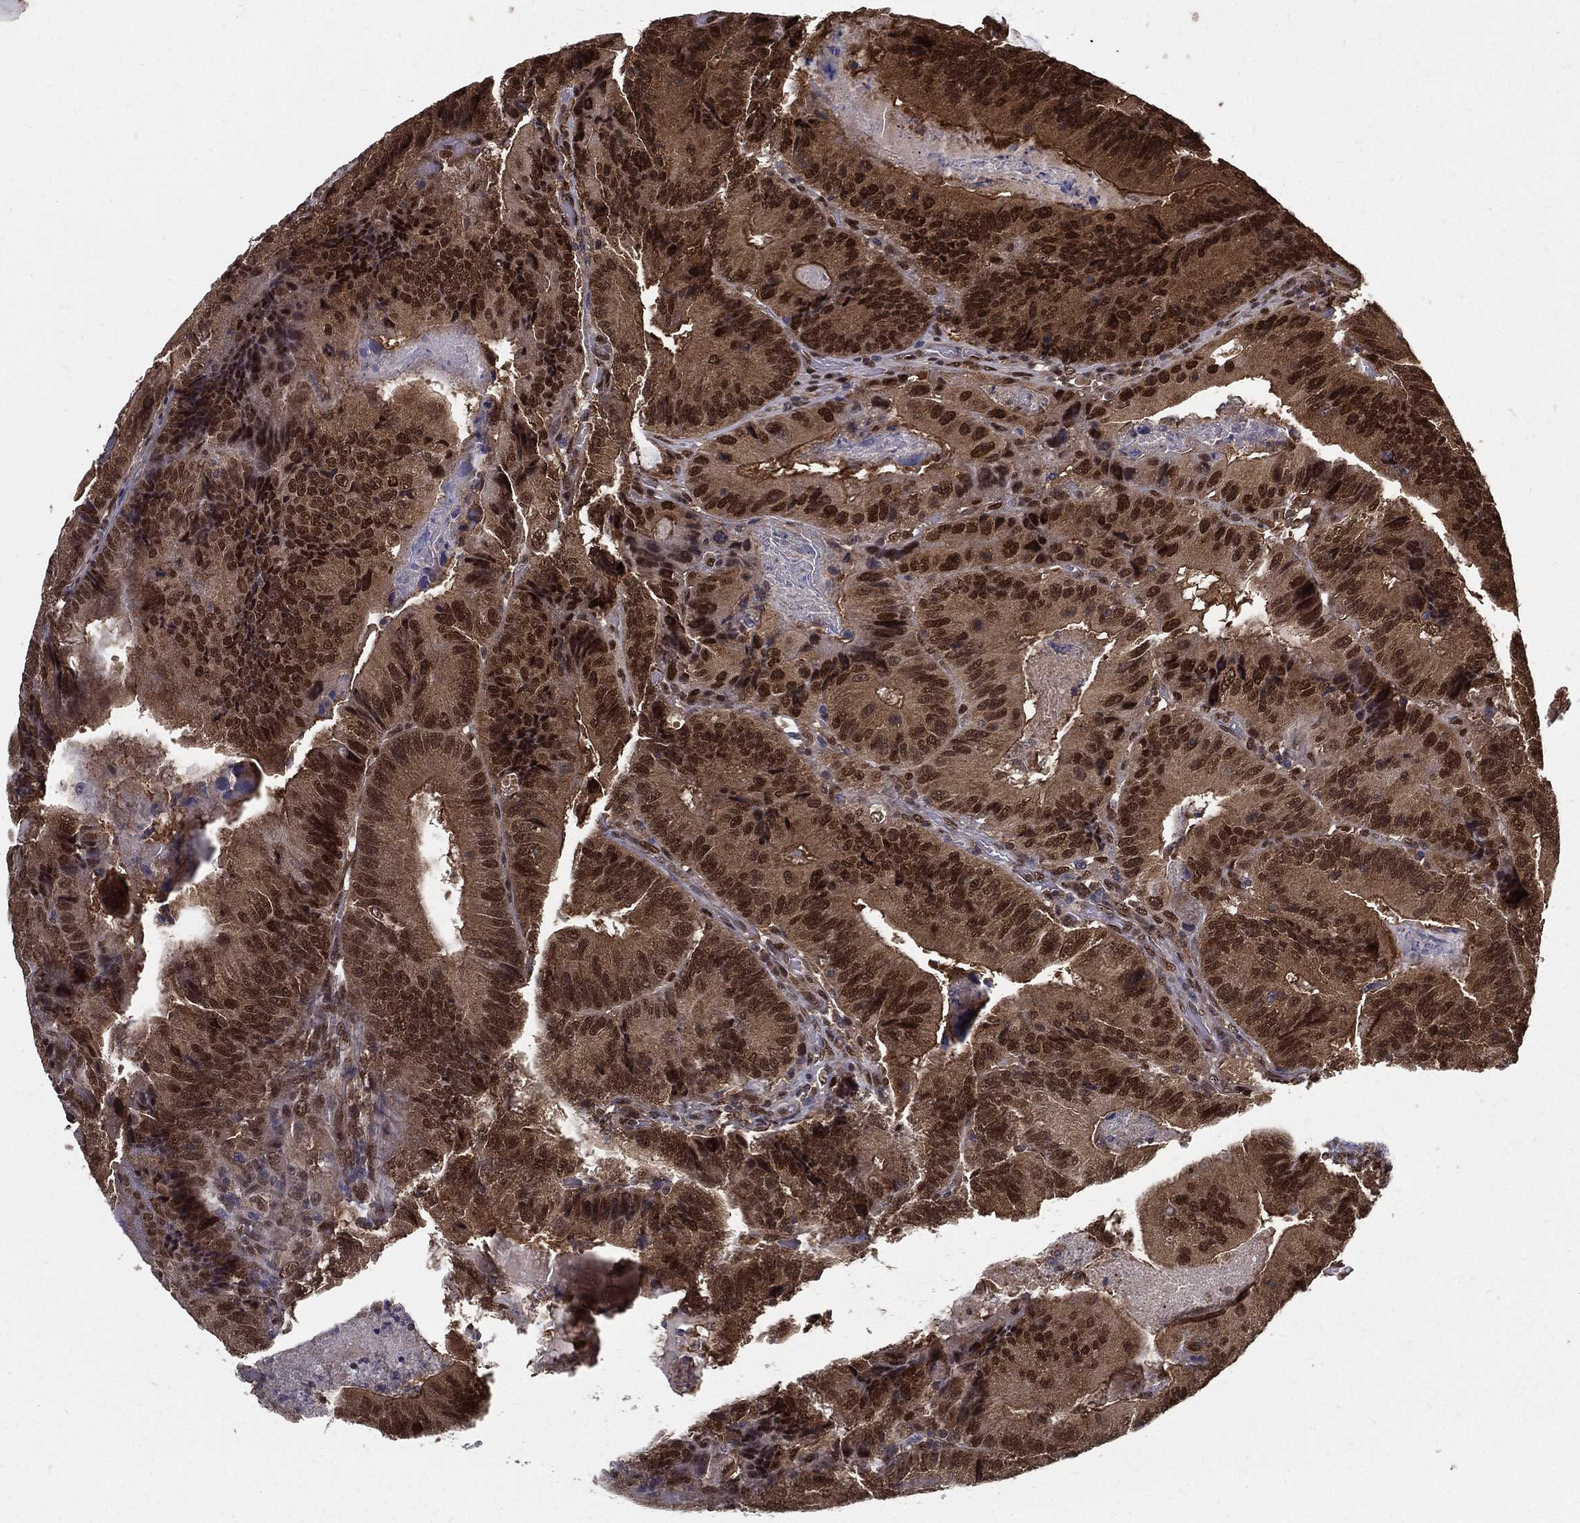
{"staining": {"intensity": "strong", "quantity": ">75%", "location": "cytoplasmic/membranous,nuclear"}, "tissue": "colorectal cancer", "cell_type": "Tumor cells", "image_type": "cancer", "snomed": [{"axis": "morphology", "description": "Adenocarcinoma, NOS"}, {"axis": "topography", "description": "Colon"}], "caption": "Tumor cells reveal high levels of strong cytoplasmic/membranous and nuclear expression in about >75% of cells in human colorectal cancer (adenocarcinoma).", "gene": "CARM1", "patient": {"sex": "female", "age": 86}}